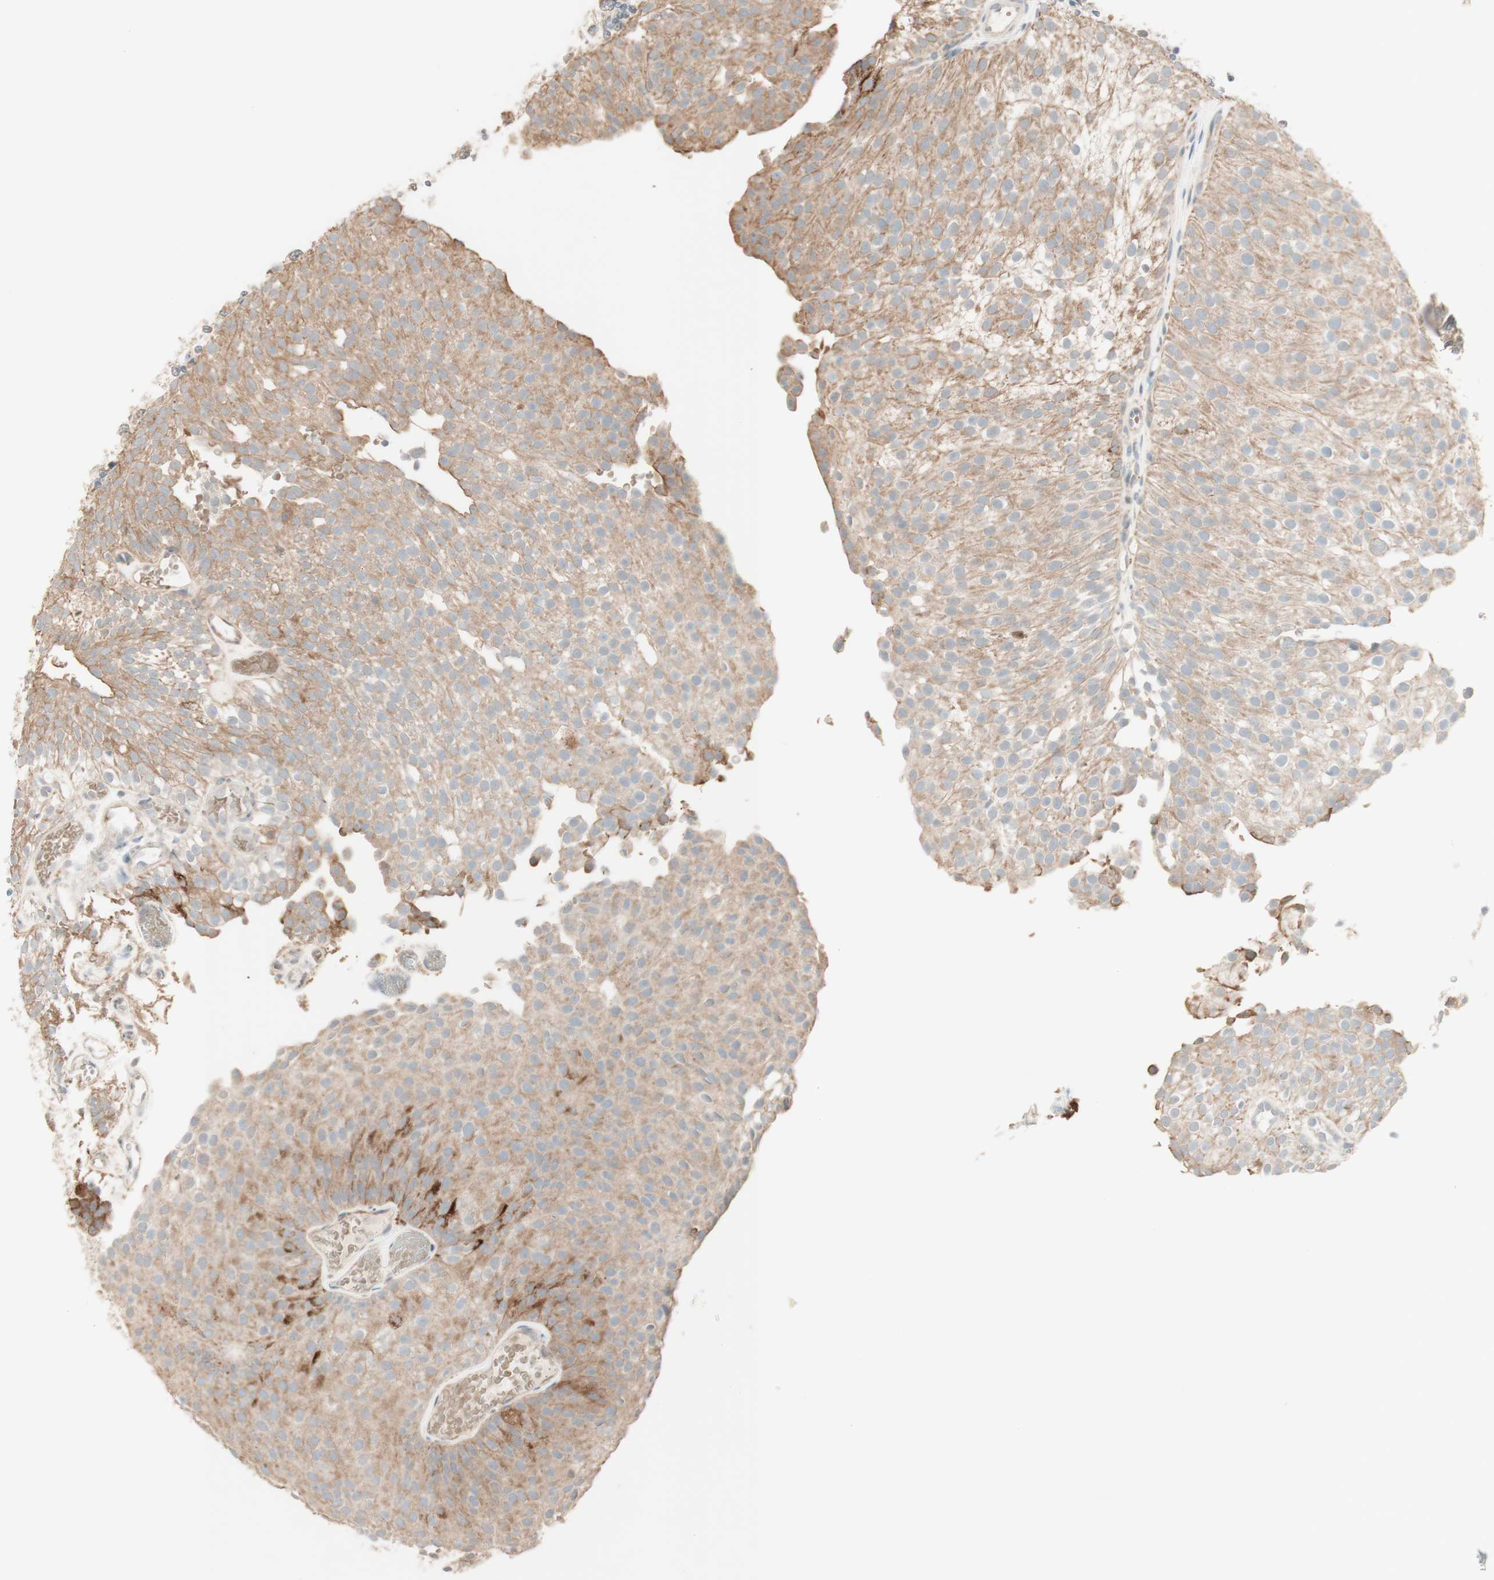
{"staining": {"intensity": "moderate", "quantity": ">75%", "location": "cytoplasmic/membranous"}, "tissue": "urothelial cancer", "cell_type": "Tumor cells", "image_type": "cancer", "snomed": [{"axis": "morphology", "description": "Urothelial carcinoma, Low grade"}, {"axis": "topography", "description": "Urinary bladder"}], "caption": "High-power microscopy captured an immunohistochemistry micrograph of urothelial cancer, revealing moderate cytoplasmic/membranous positivity in approximately >75% of tumor cells. The staining was performed using DAB to visualize the protein expression in brown, while the nuclei were stained in blue with hematoxylin (Magnification: 20x).", "gene": "CLCN2", "patient": {"sex": "male", "age": 78}}